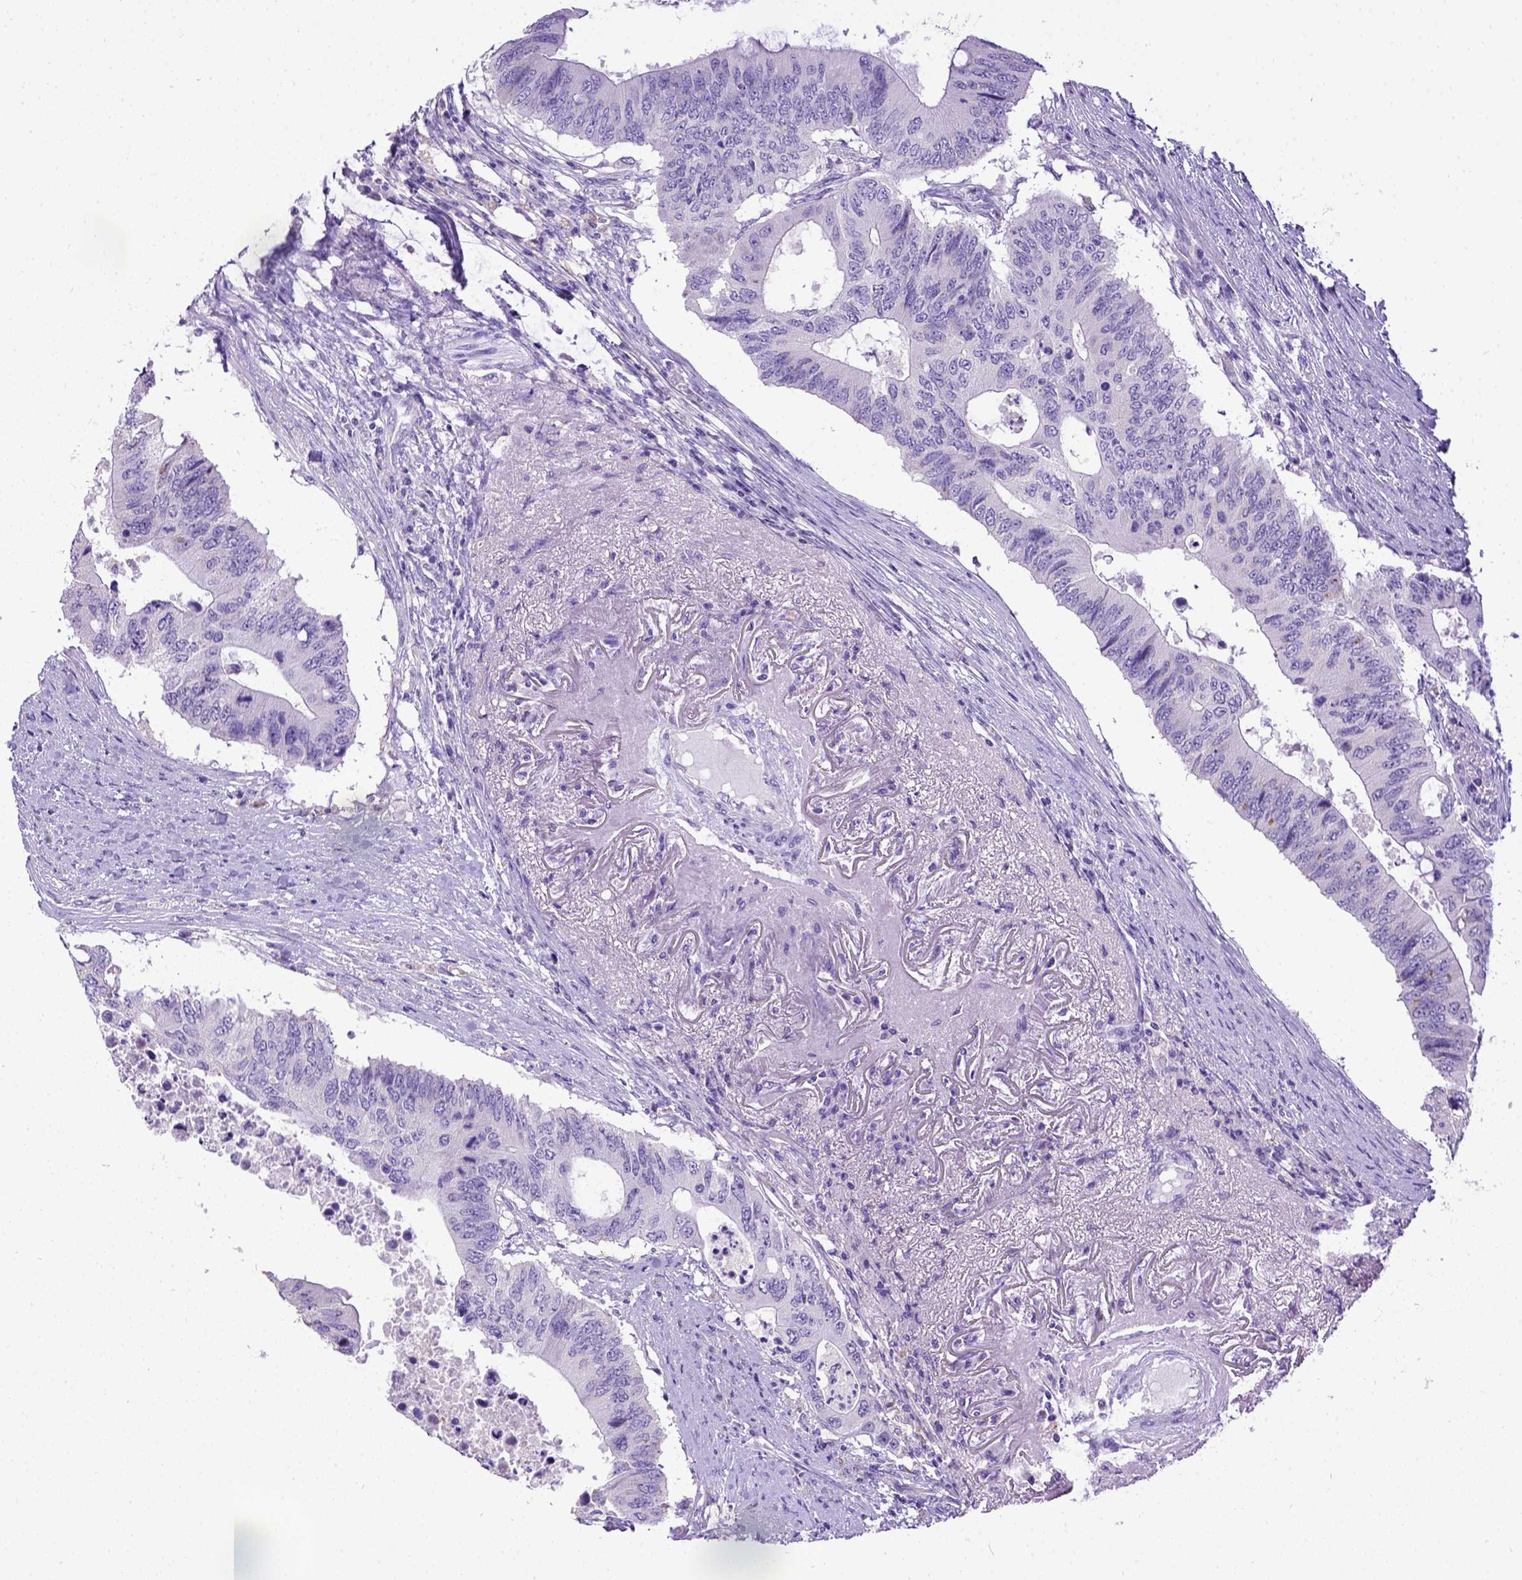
{"staining": {"intensity": "negative", "quantity": "none", "location": "none"}, "tissue": "colorectal cancer", "cell_type": "Tumor cells", "image_type": "cancer", "snomed": [{"axis": "morphology", "description": "Adenocarcinoma, NOS"}, {"axis": "topography", "description": "Colon"}], "caption": "This is an immunohistochemistry (IHC) image of adenocarcinoma (colorectal). There is no staining in tumor cells.", "gene": "SPEF1", "patient": {"sex": "male", "age": 71}}